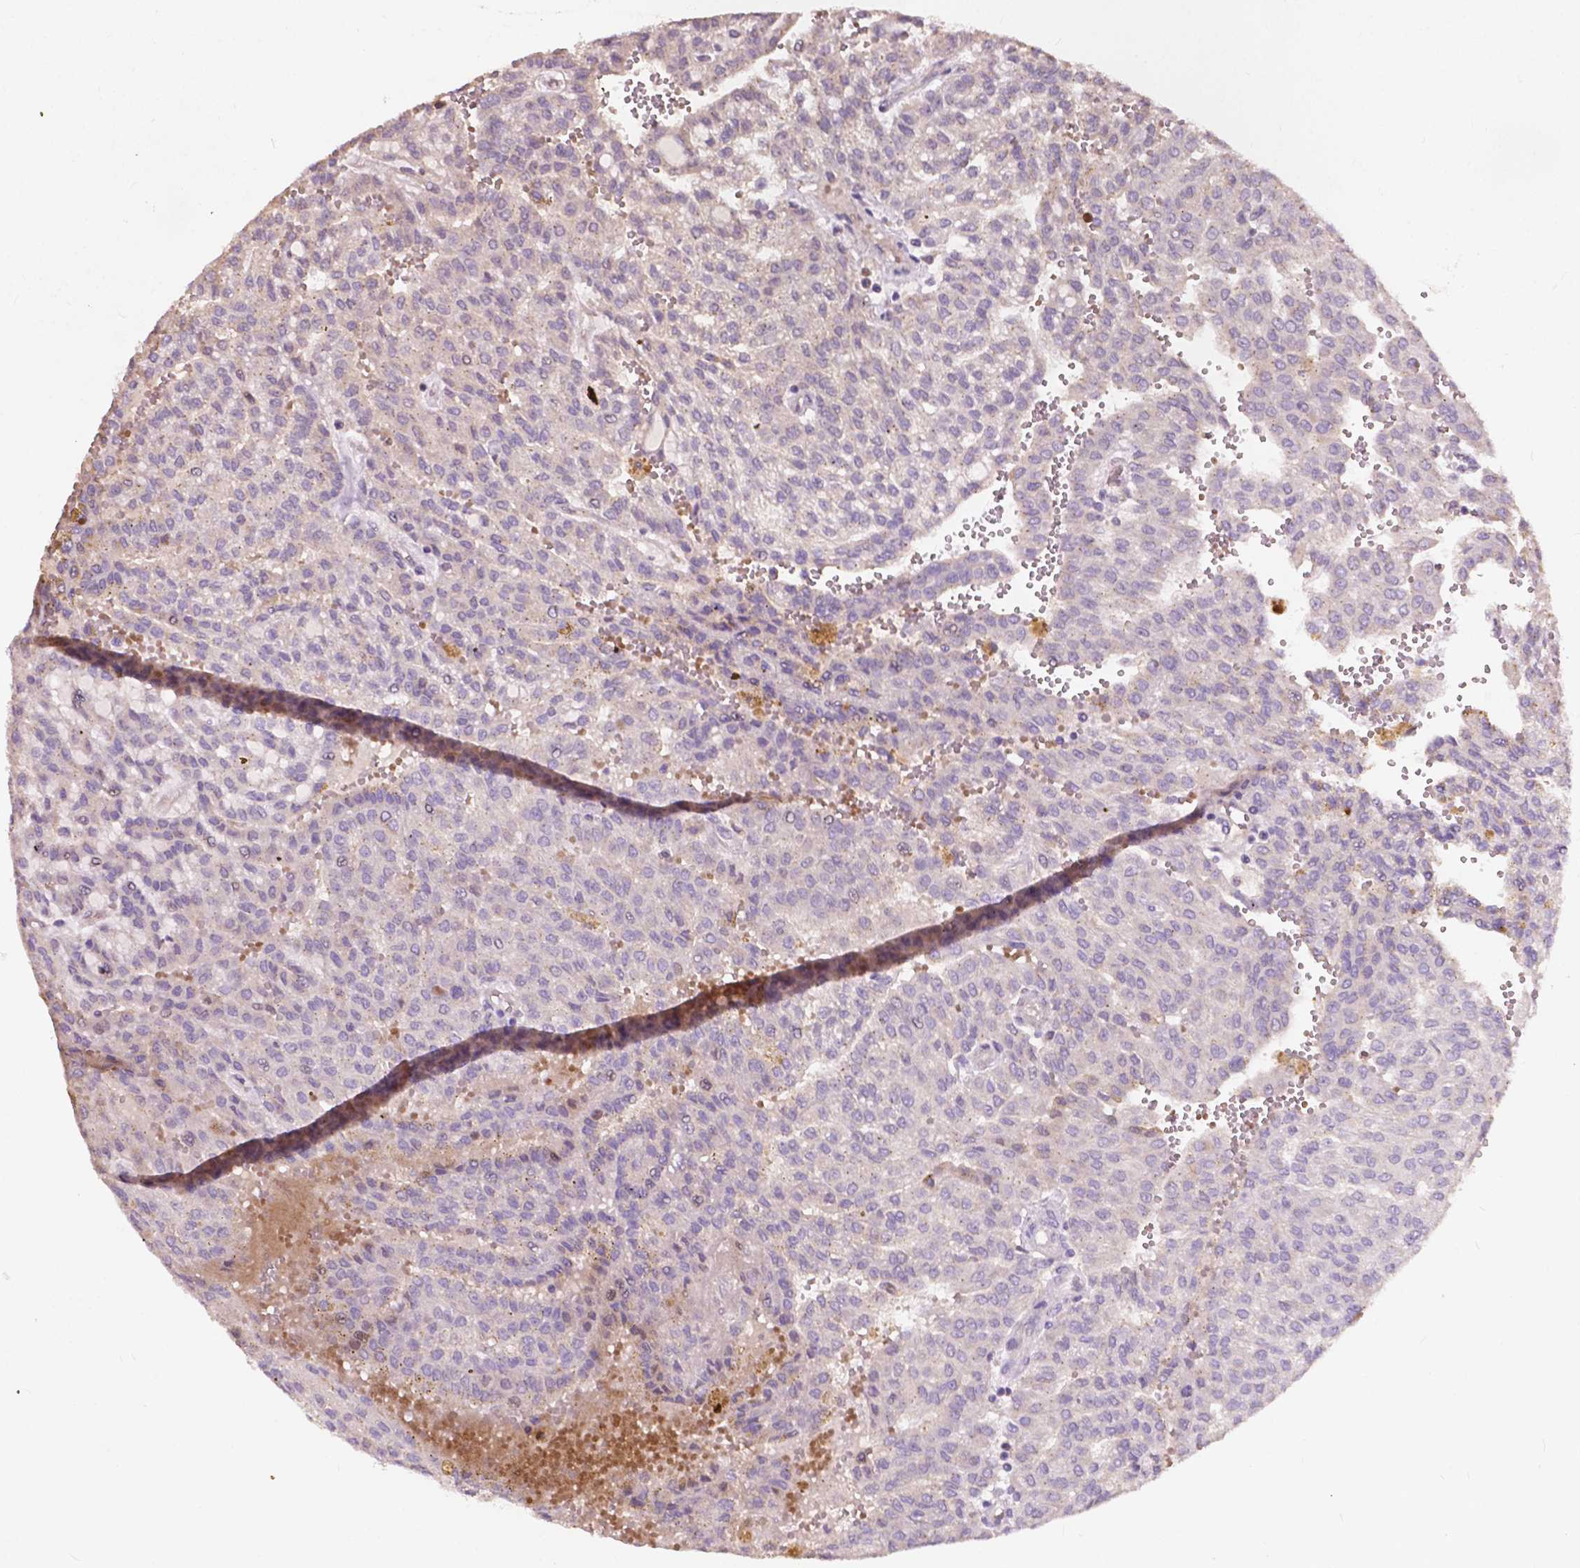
{"staining": {"intensity": "negative", "quantity": "none", "location": "none"}, "tissue": "renal cancer", "cell_type": "Tumor cells", "image_type": "cancer", "snomed": [{"axis": "morphology", "description": "Adenocarcinoma, NOS"}, {"axis": "topography", "description": "Kidney"}], "caption": "Immunohistochemical staining of human renal adenocarcinoma reveals no significant expression in tumor cells. (DAB (3,3'-diaminobenzidine) IHC, high magnification).", "gene": "DUSP16", "patient": {"sex": "male", "age": 63}}